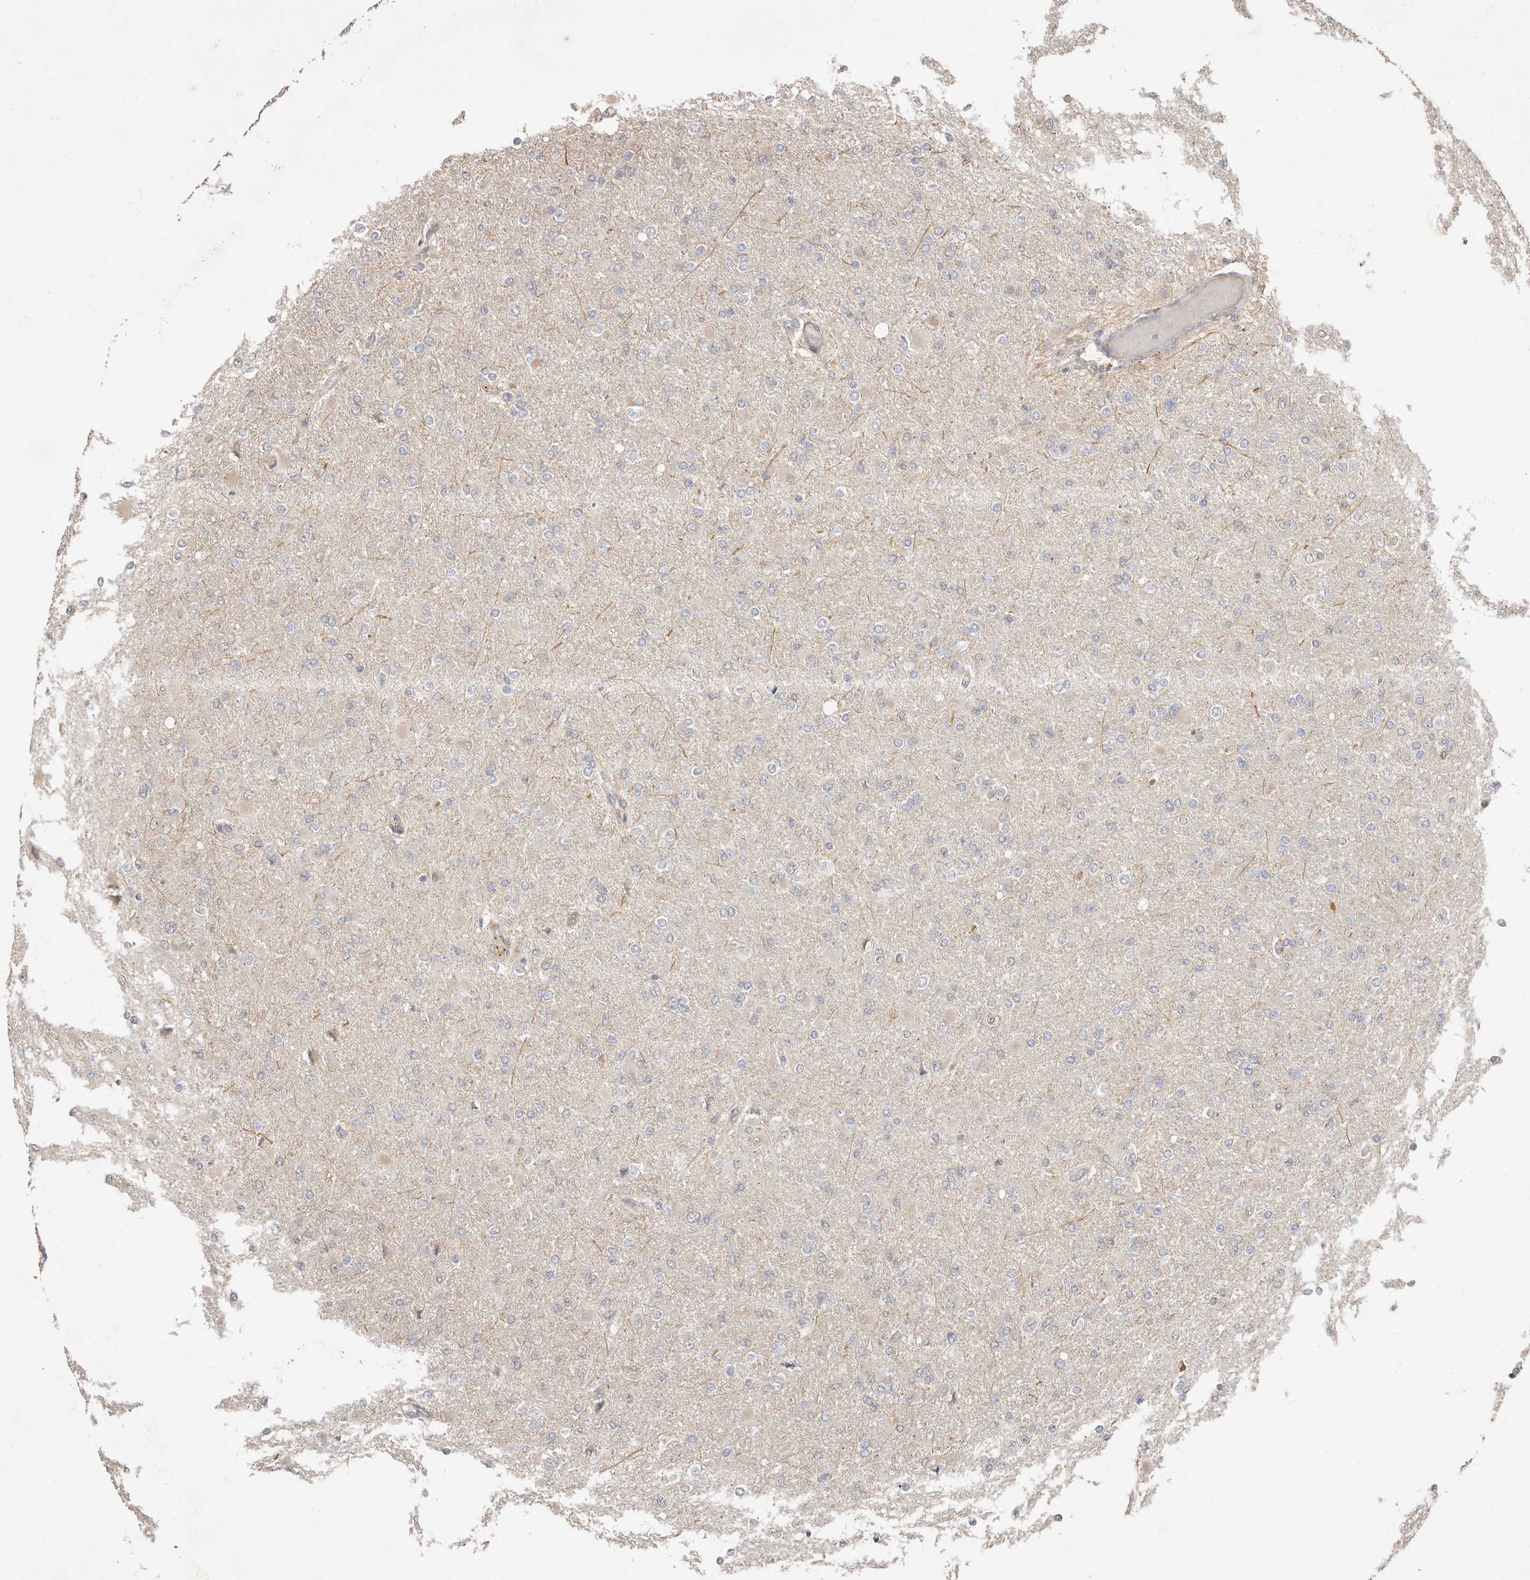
{"staining": {"intensity": "negative", "quantity": "none", "location": "none"}, "tissue": "glioma", "cell_type": "Tumor cells", "image_type": "cancer", "snomed": [{"axis": "morphology", "description": "Glioma, malignant, High grade"}, {"axis": "topography", "description": "Cerebral cortex"}], "caption": "An image of human malignant glioma (high-grade) is negative for staining in tumor cells.", "gene": "MTFR2", "patient": {"sex": "female", "age": 36}}